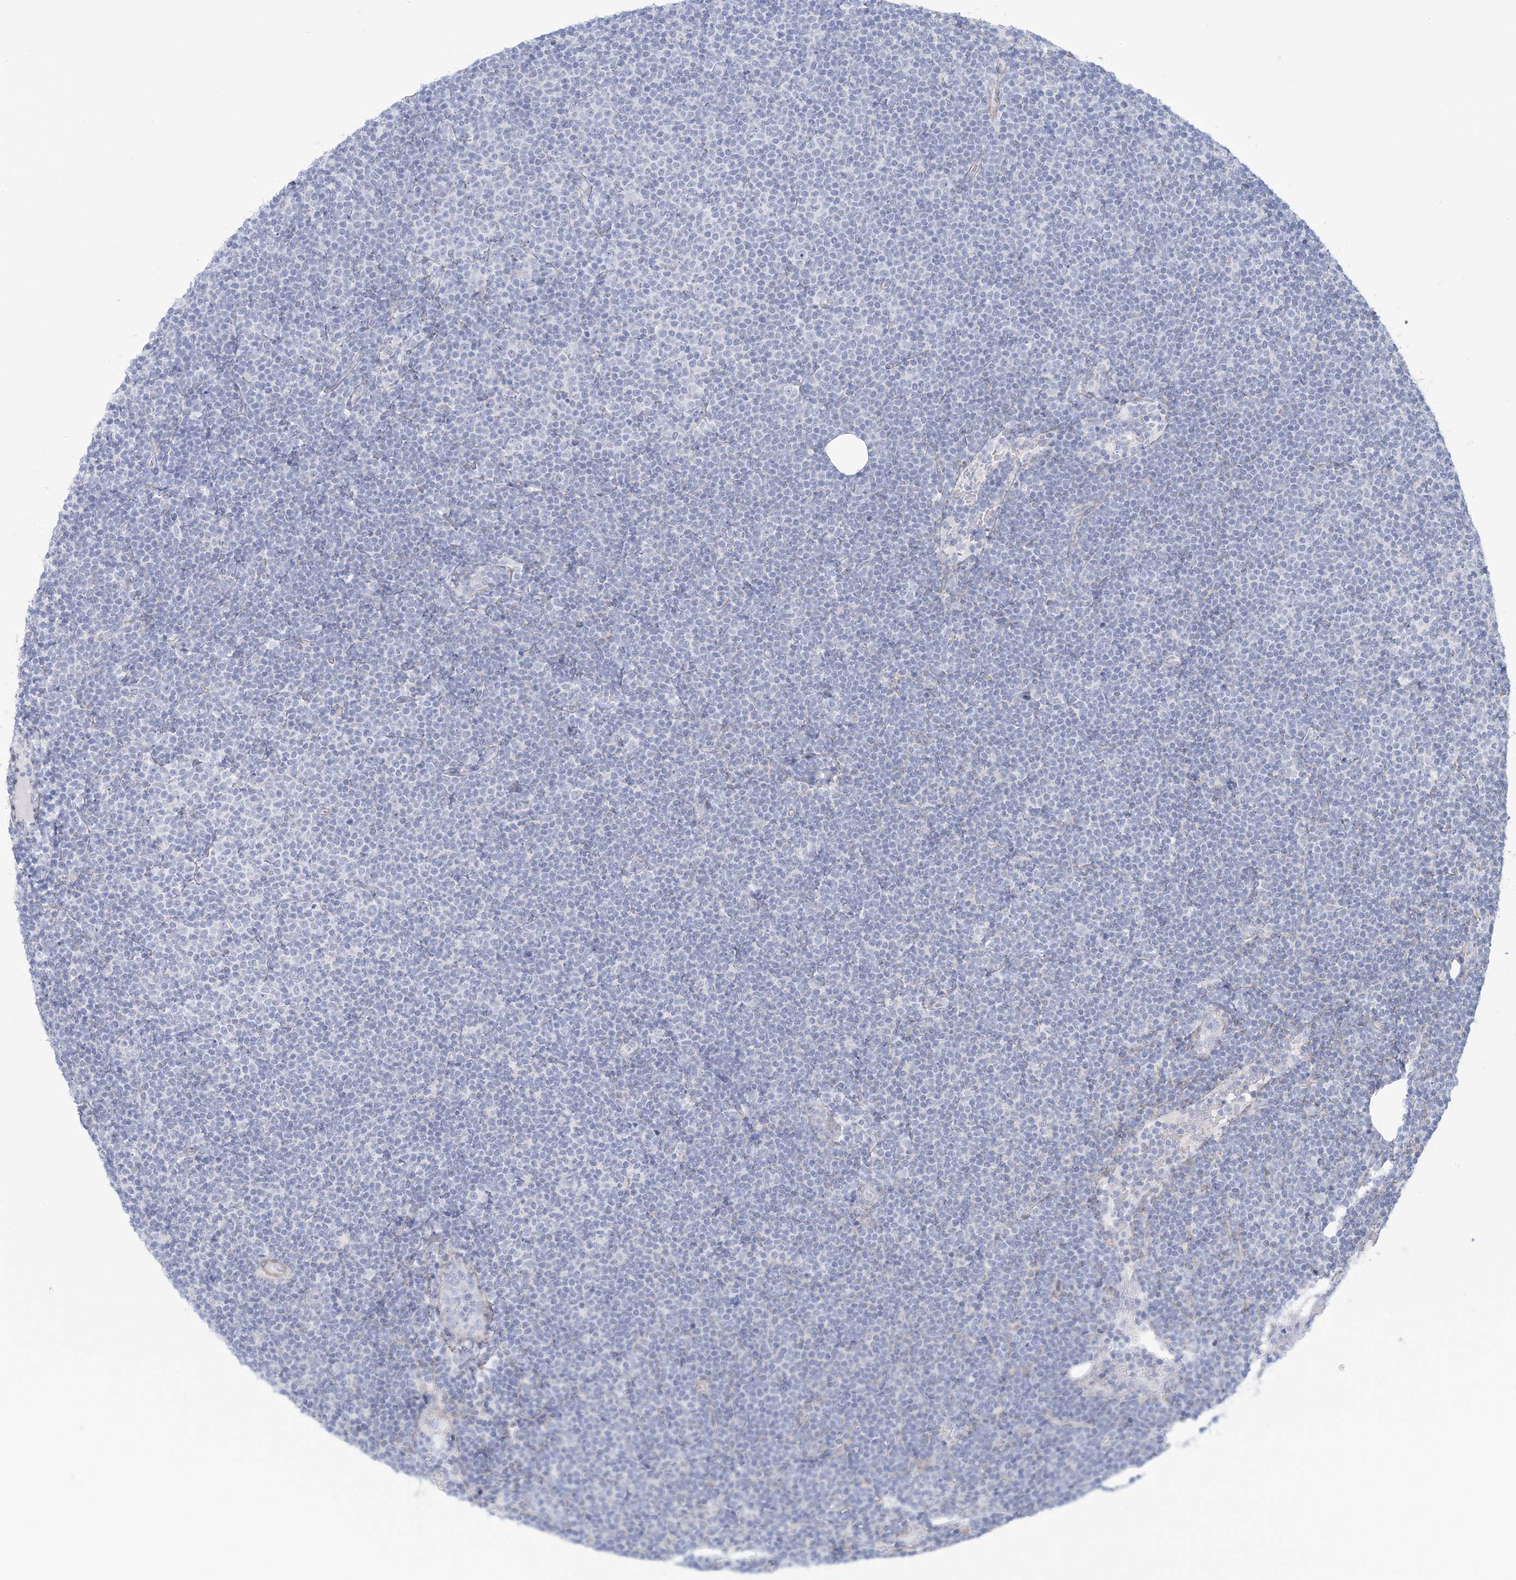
{"staining": {"intensity": "negative", "quantity": "none", "location": "none"}, "tissue": "lymphoma", "cell_type": "Tumor cells", "image_type": "cancer", "snomed": [{"axis": "morphology", "description": "Malignant lymphoma, non-Hodgkin's type, Low grade"}, {"axis": "topography", "description": "Lymph node"}], "caption": "Immunohistochemistry micrograph of human low-grade malignant lymphoma, non-Hodgkin's type stained for a protein (brown), which shows no expression in tumor cells. (DAB immunohistochemistry visualized using brightfield microscopy, high magnification).", "gene": "AGXT", "patient": {"sex": "female", "age": 53}}